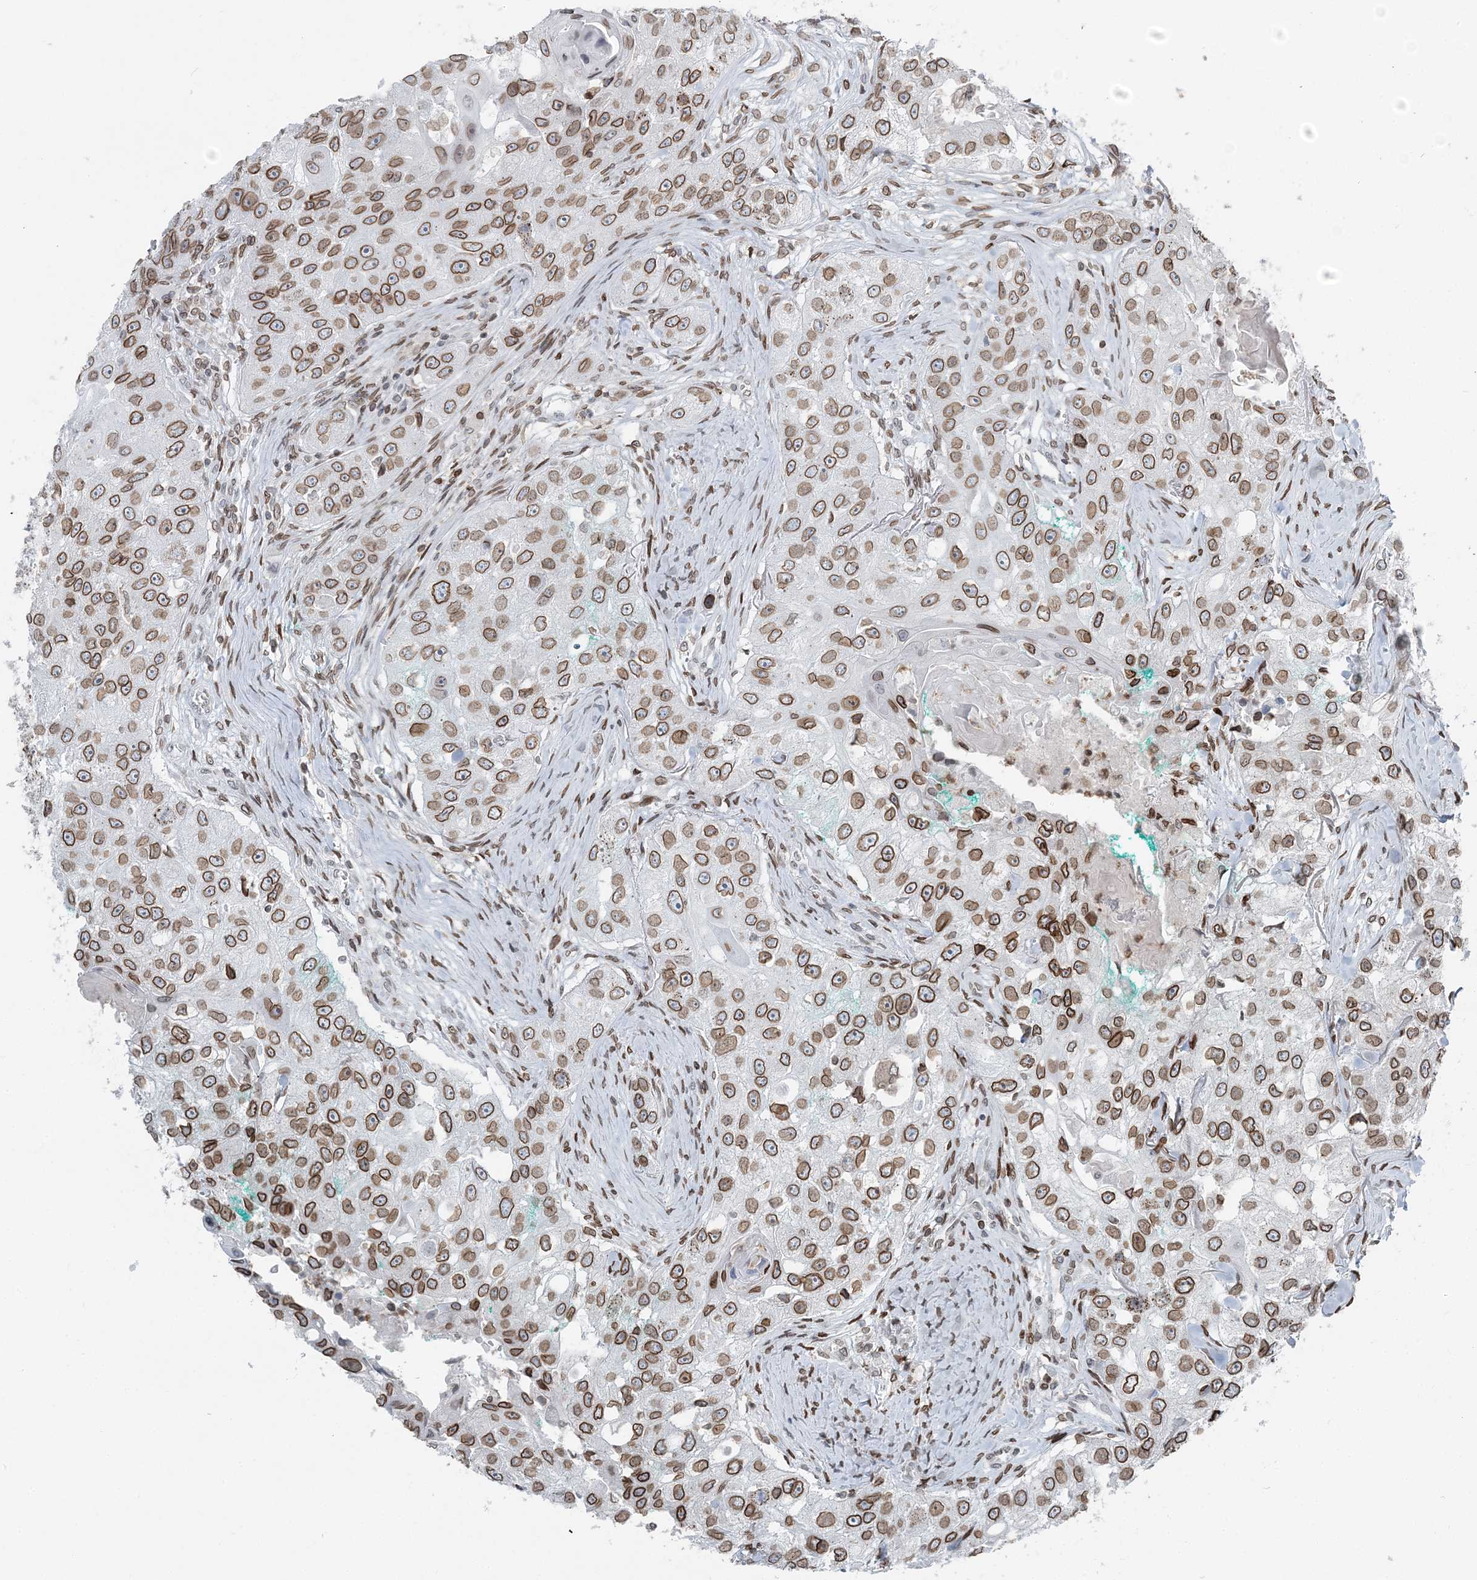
{"staining": {"intensity": "moderate", "quantity": ">75%", "location": "cytoplasmic/membranous,nuclear"}, "tissue": "head and neck cancer", "cell_type": "Tumor cells", "image_type": "cancer", "snomed": [{"axis": "morphology", "description": "Normal tissue, NOS"}, {"axis": "morphology", "description": "Squamous cell carcinoma, NOS"}, {"axis": "topography", "description": "Skeletal muscle"}, {"axis": "topography", "description": "Head-Neck"}], "caption": "A photomicrograph of head and neck cancer stained for a protein displays moderate cytoplasmic/membranous and nuclear brown staining in tumor cells.", "gene": "GJD4", "patient": {"sex": "male", "age": 51}}